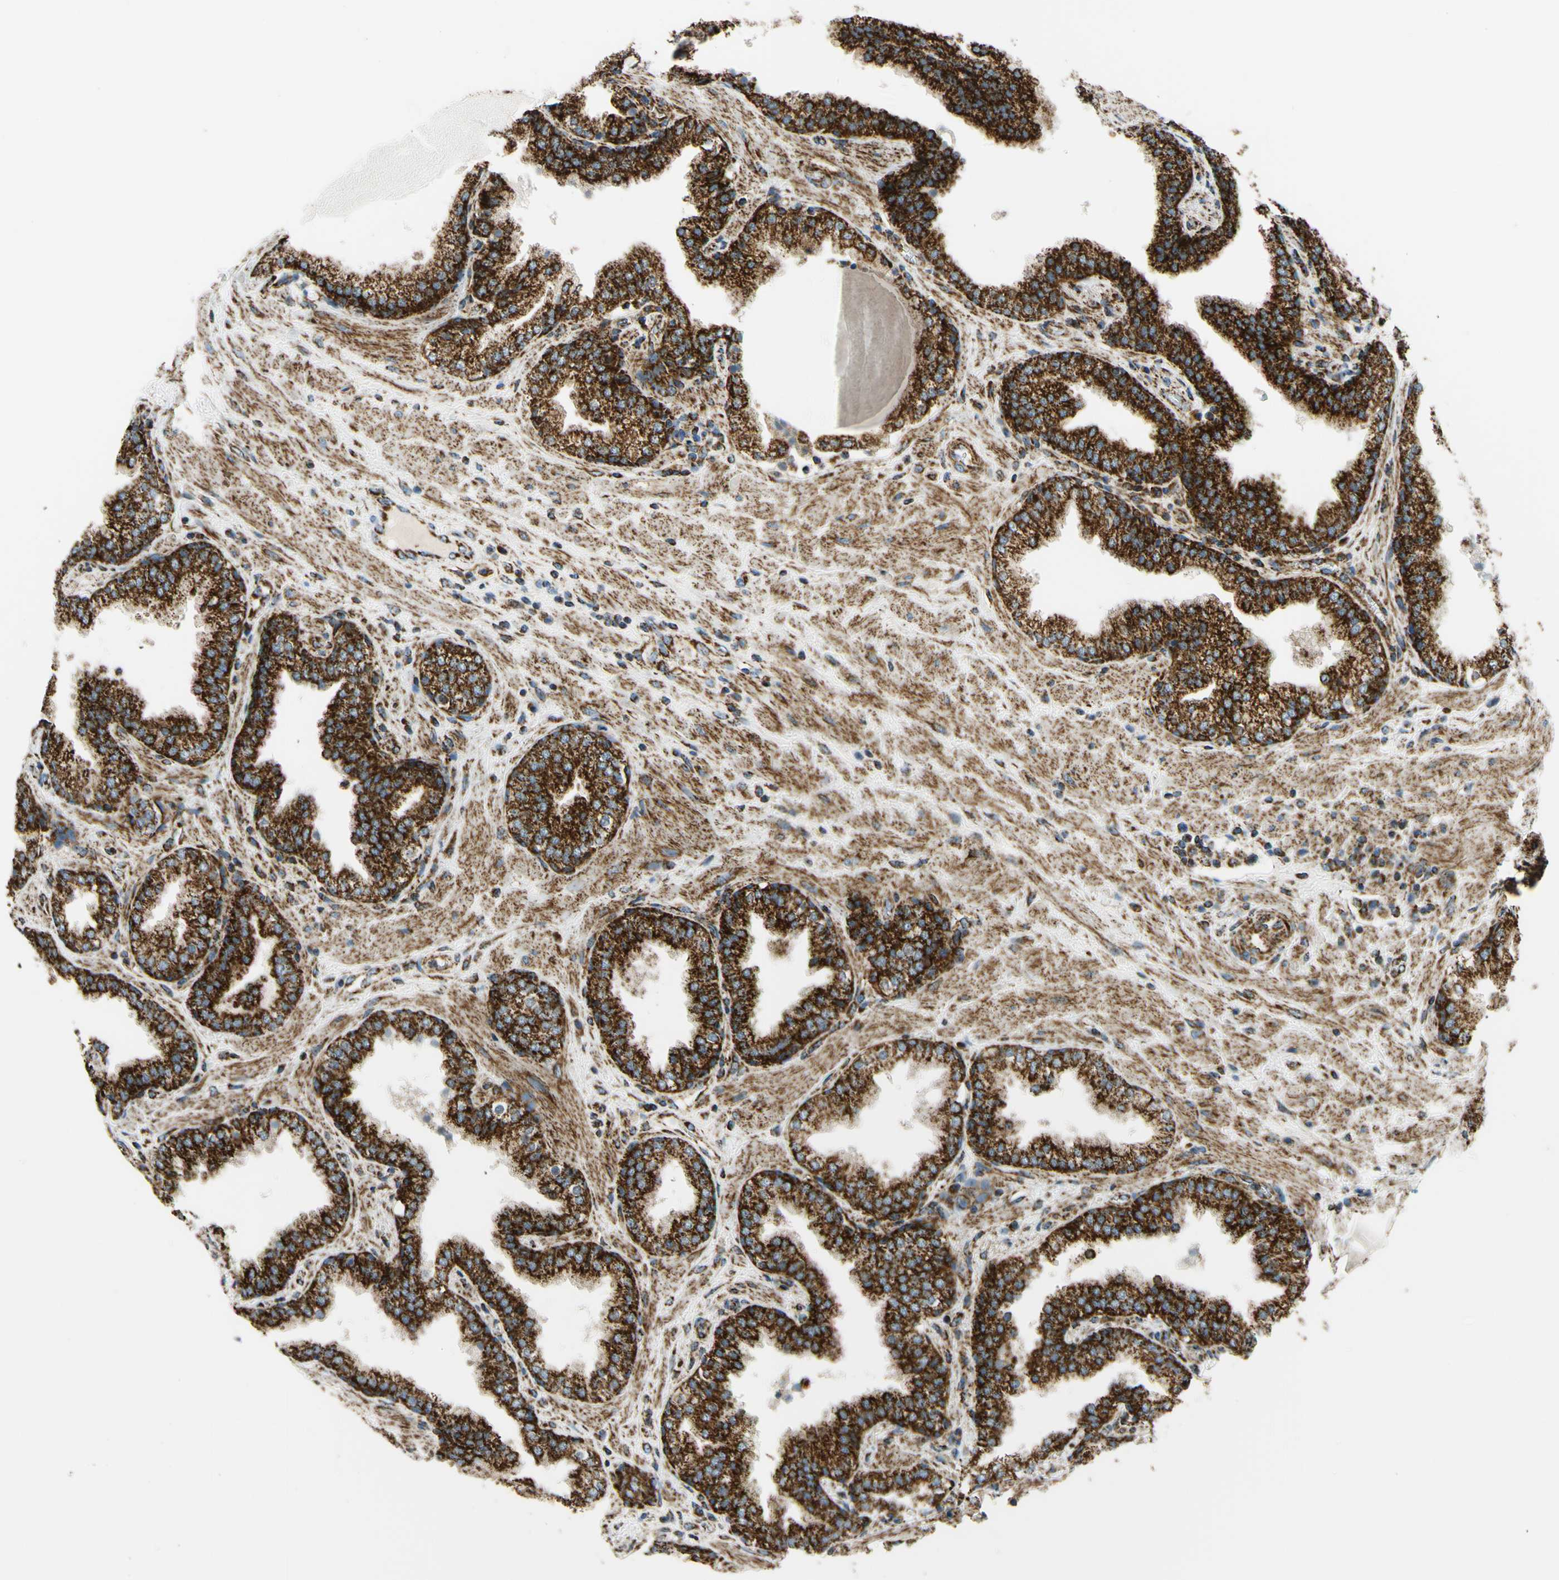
{"staining": {"intensity": "strong", "quantity": ">75%", "location": "cytoplasmic/membranous"}, "tissue": "prostate", "cell_type": "Glandular cells", "image_type": "normal", "snomed": [{"axis": "morphology", "description": "Normal tissue, NOS"}, {"axis": "topography", "description": "Prostate"}], "caption": "Prostate stained with a brown dye shows strong cytoplasmic/membranous positive staining in approximately >75% of glandular cells.", "gene": "MAVS", "patient": {"sex": "male", "age": 51}}